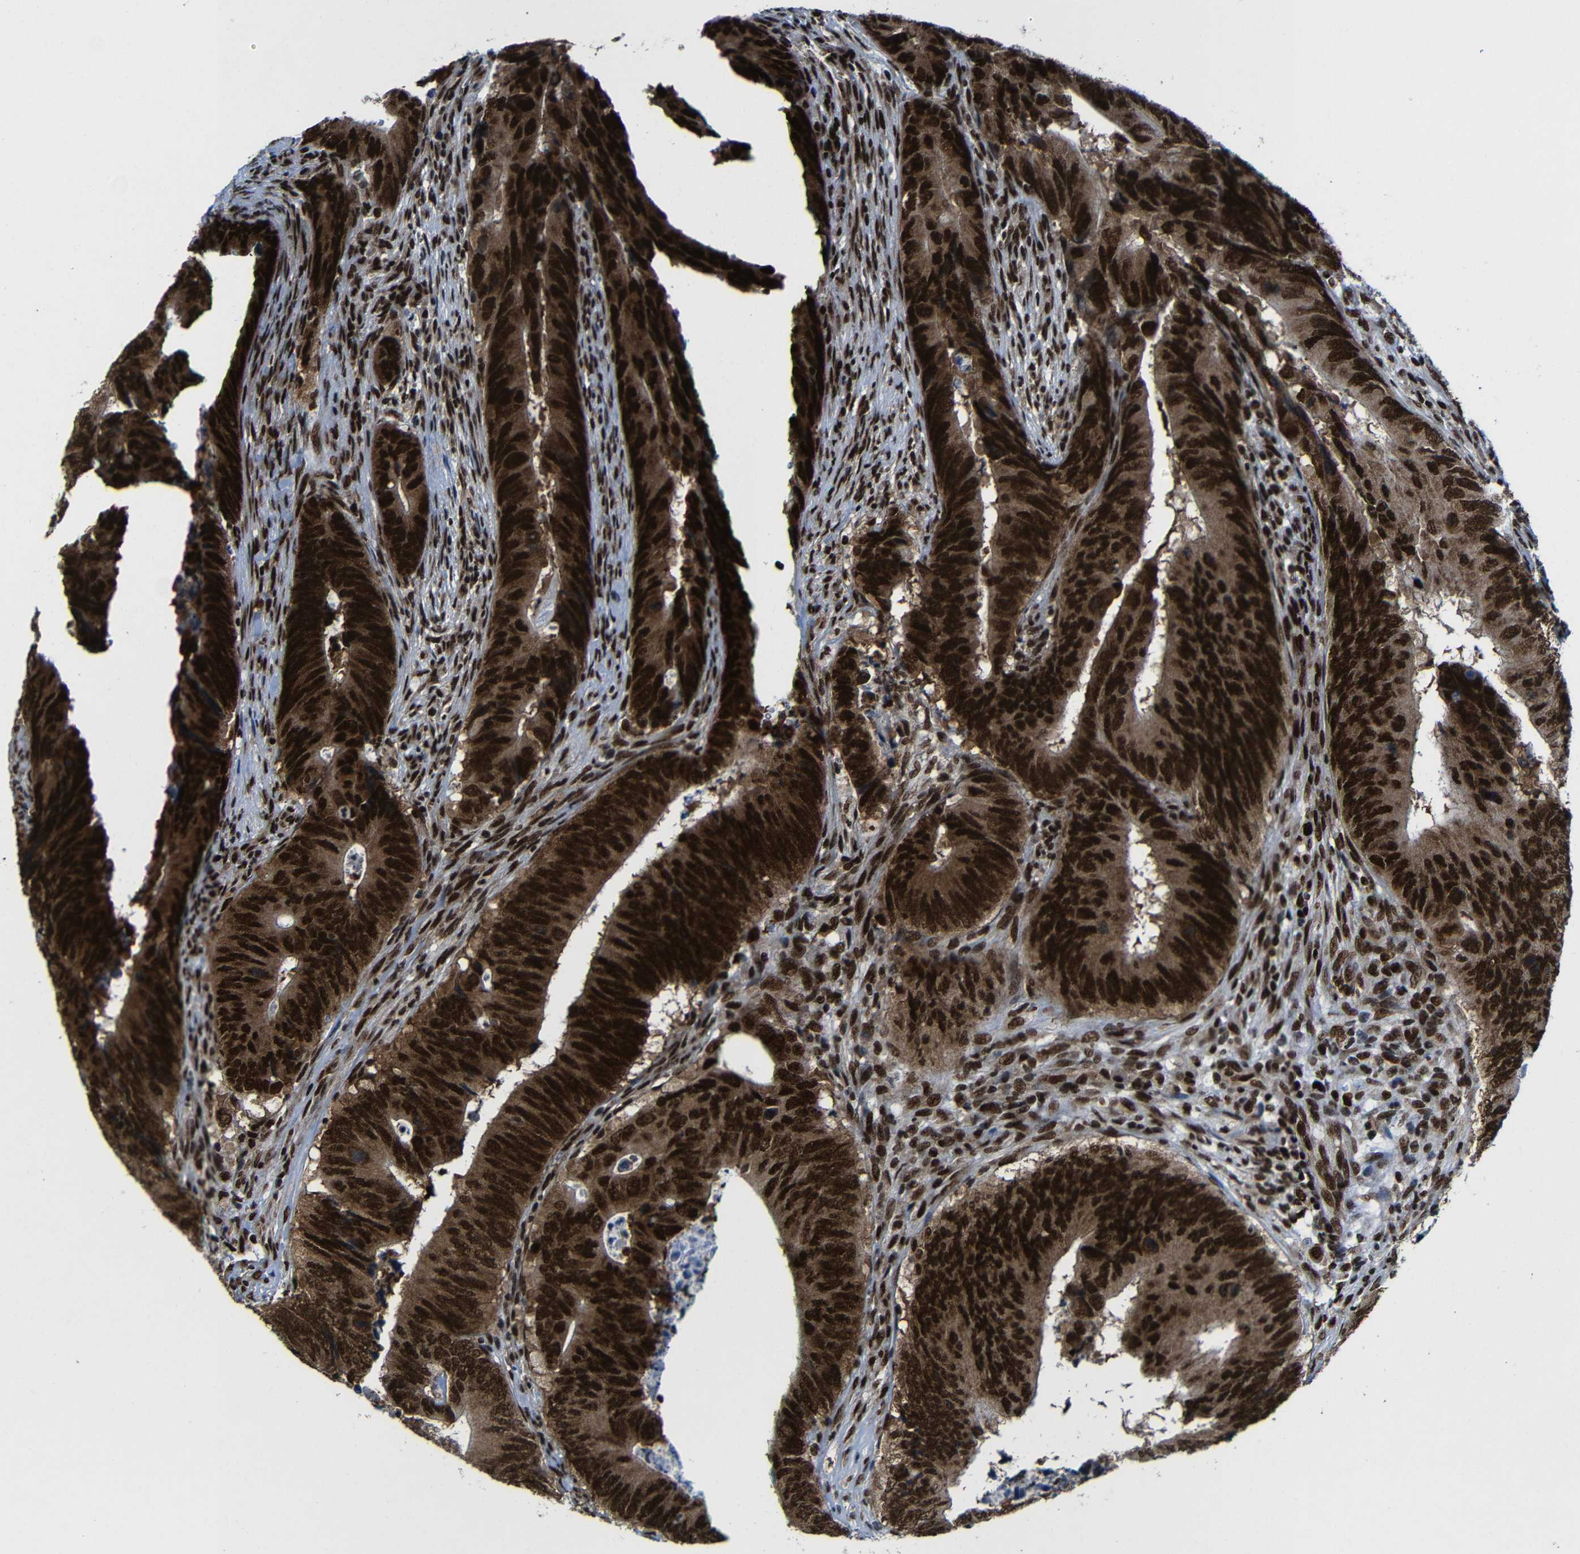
{"staining": {"intensity": "strong", "quantity": ">75%", "location": "cytoplasmic/membranous,nuclear"}, "tissue": "colorectal cancer", "cell_type": "Tumor cells", "image_type": "cancer", "snomed": [{"axis": "morphology", "description": "Normal tissue, NOS"}, {"axis": "morphology", "description": "Adenocarcinoma, NOS"}, {"axis": "topography", "description": "Colon"}], "caption": "Human colorectal cancer (adenocarcinoma) stained for a protein (brown) exhibits strong cytoplasmic/membranous and nuclear positive expression in approximately >75% of tumor cells.", "gene": "PTBP1", "patient": {"sex": "male", "age": 56}}